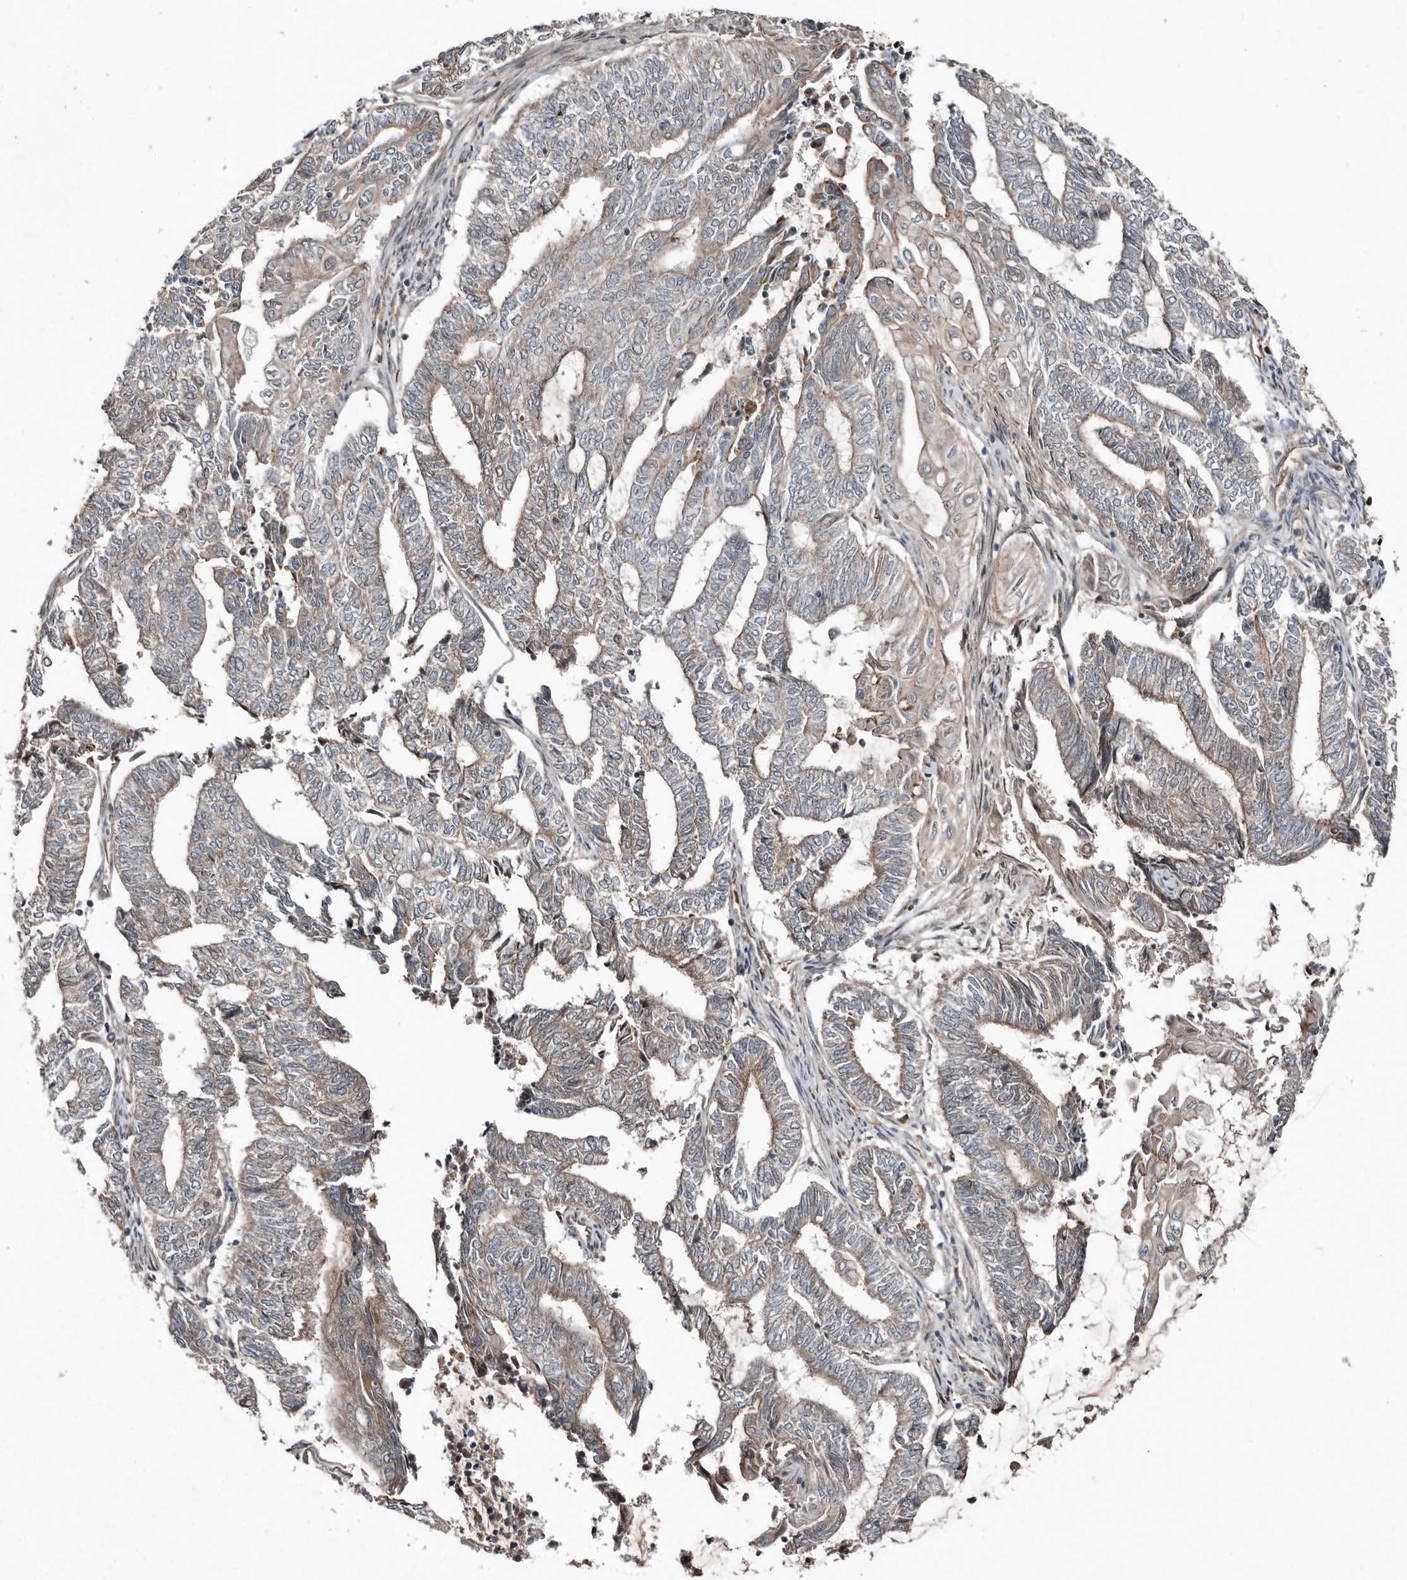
{"staining": {"intensity": "weak", "quantity": "<25%", "location": "cytoplasmic/membranous"}, "tissue": "endometrial cancer", "cell_type": "Tumor cells", "image_type": "cancer", "snomed": [{"axis": "morphology", "description": "Adenocarcinoma, NOS"}, {"axis": "topography", "description": "Uterus"}, {"axis": "topography", "description": "Endometrium"}], "caption": "There is no significant positivity in tumor cells of endometrial cancer.", "gene": "TEAD3", "patient": {"sex": "female", "age": 70}}